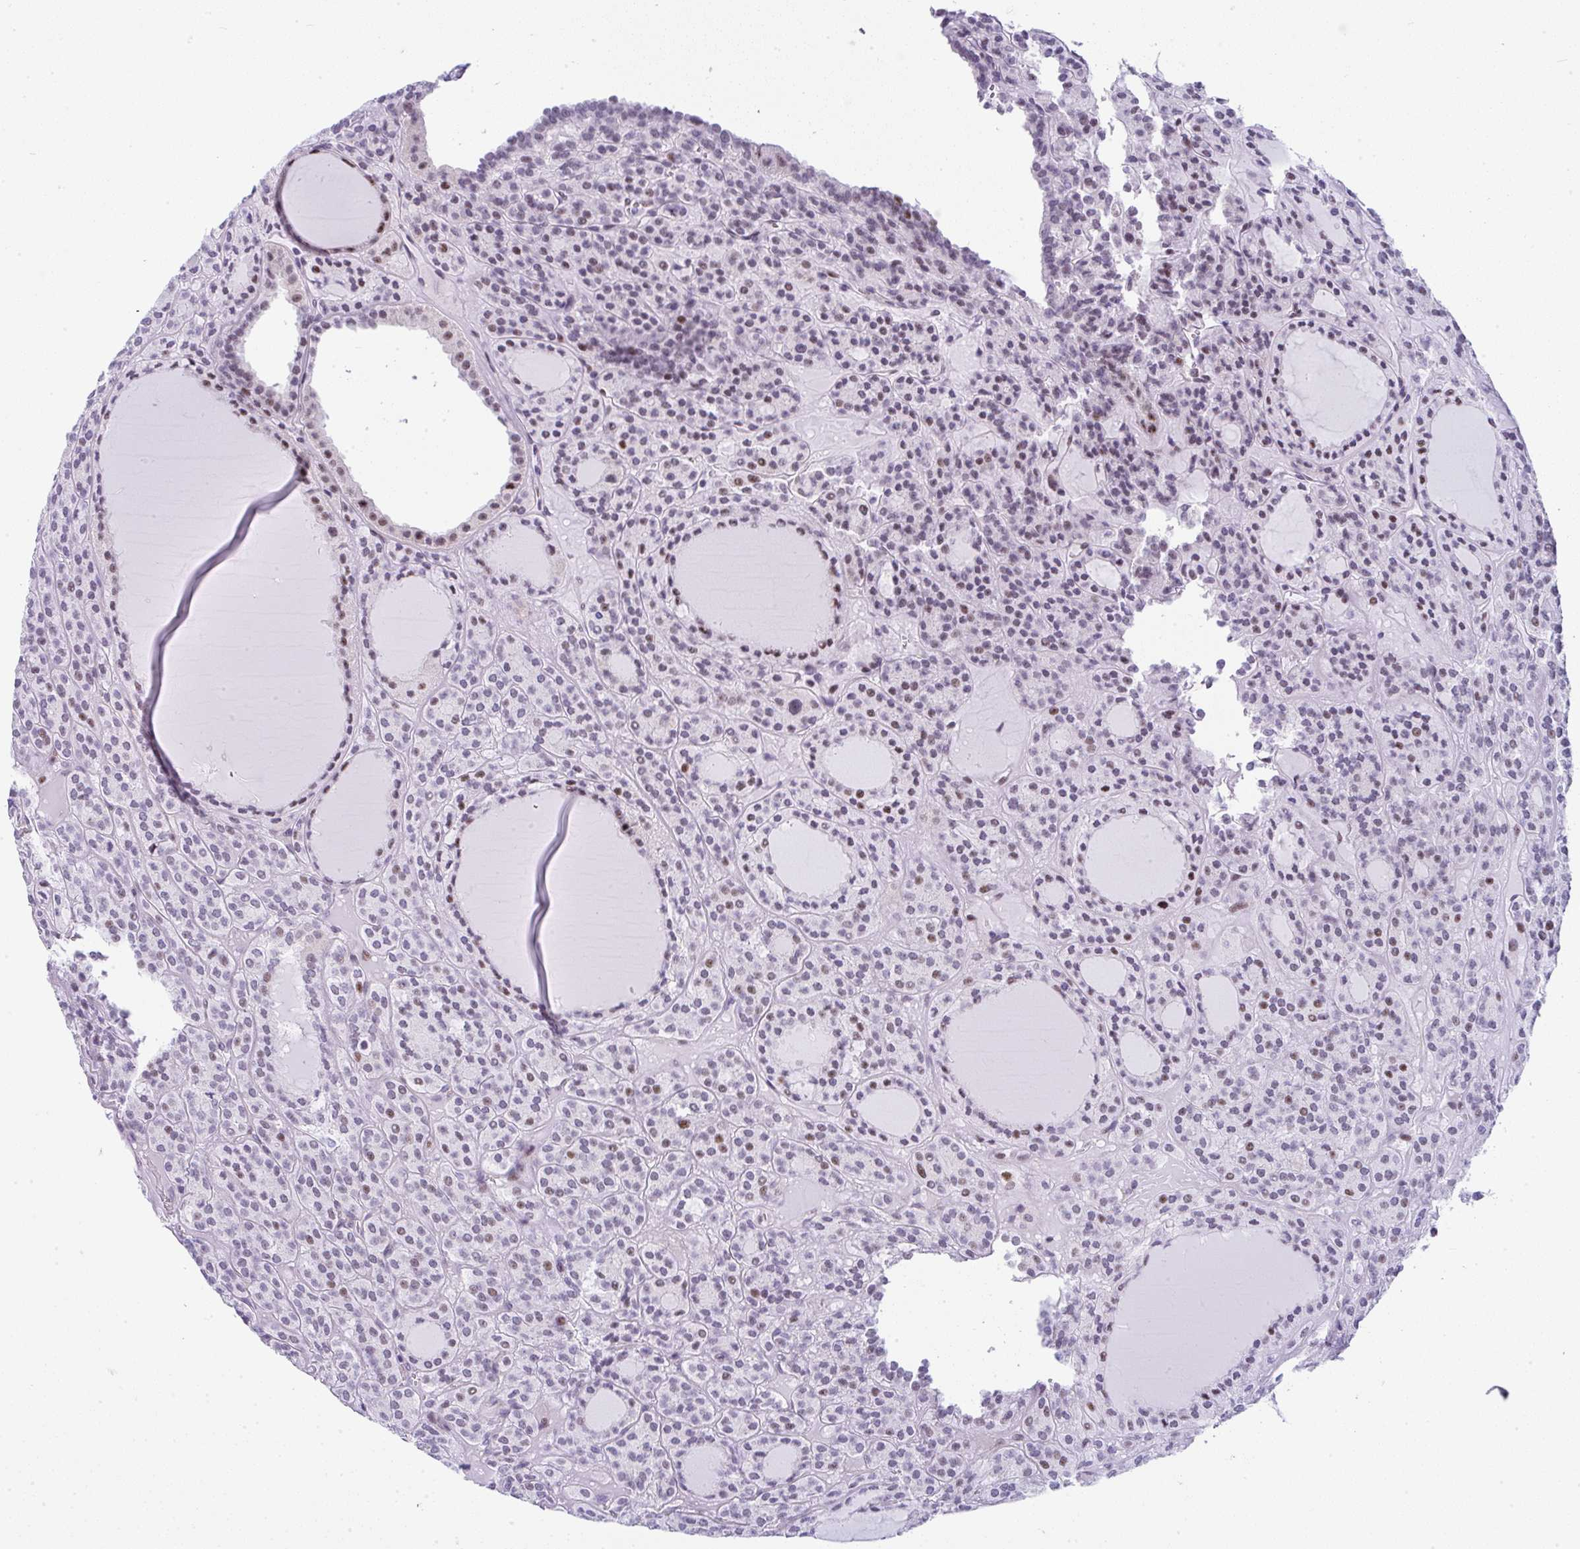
{"staining": {"intensity": "moderate", "quantity": "25%-75%", "location": "nuclear"}, "tissue": "thyroid cancer", "cell_type": "Tumor cells", "image_type": "cancer", "snomed": [{"axis": "morphology", "description": "Follicular adenoma carcinoma, NOS"}, {"axis": "topography", "description": "Thyroid gland"}], "caption": "Moderate nuclear positivity for a protein is appreciated in approximately 25%-75% of tumor cells of thyroid cancer using IHC.", "gene": "NR1D2", "patient": {"sex": "female", "age": 63}}